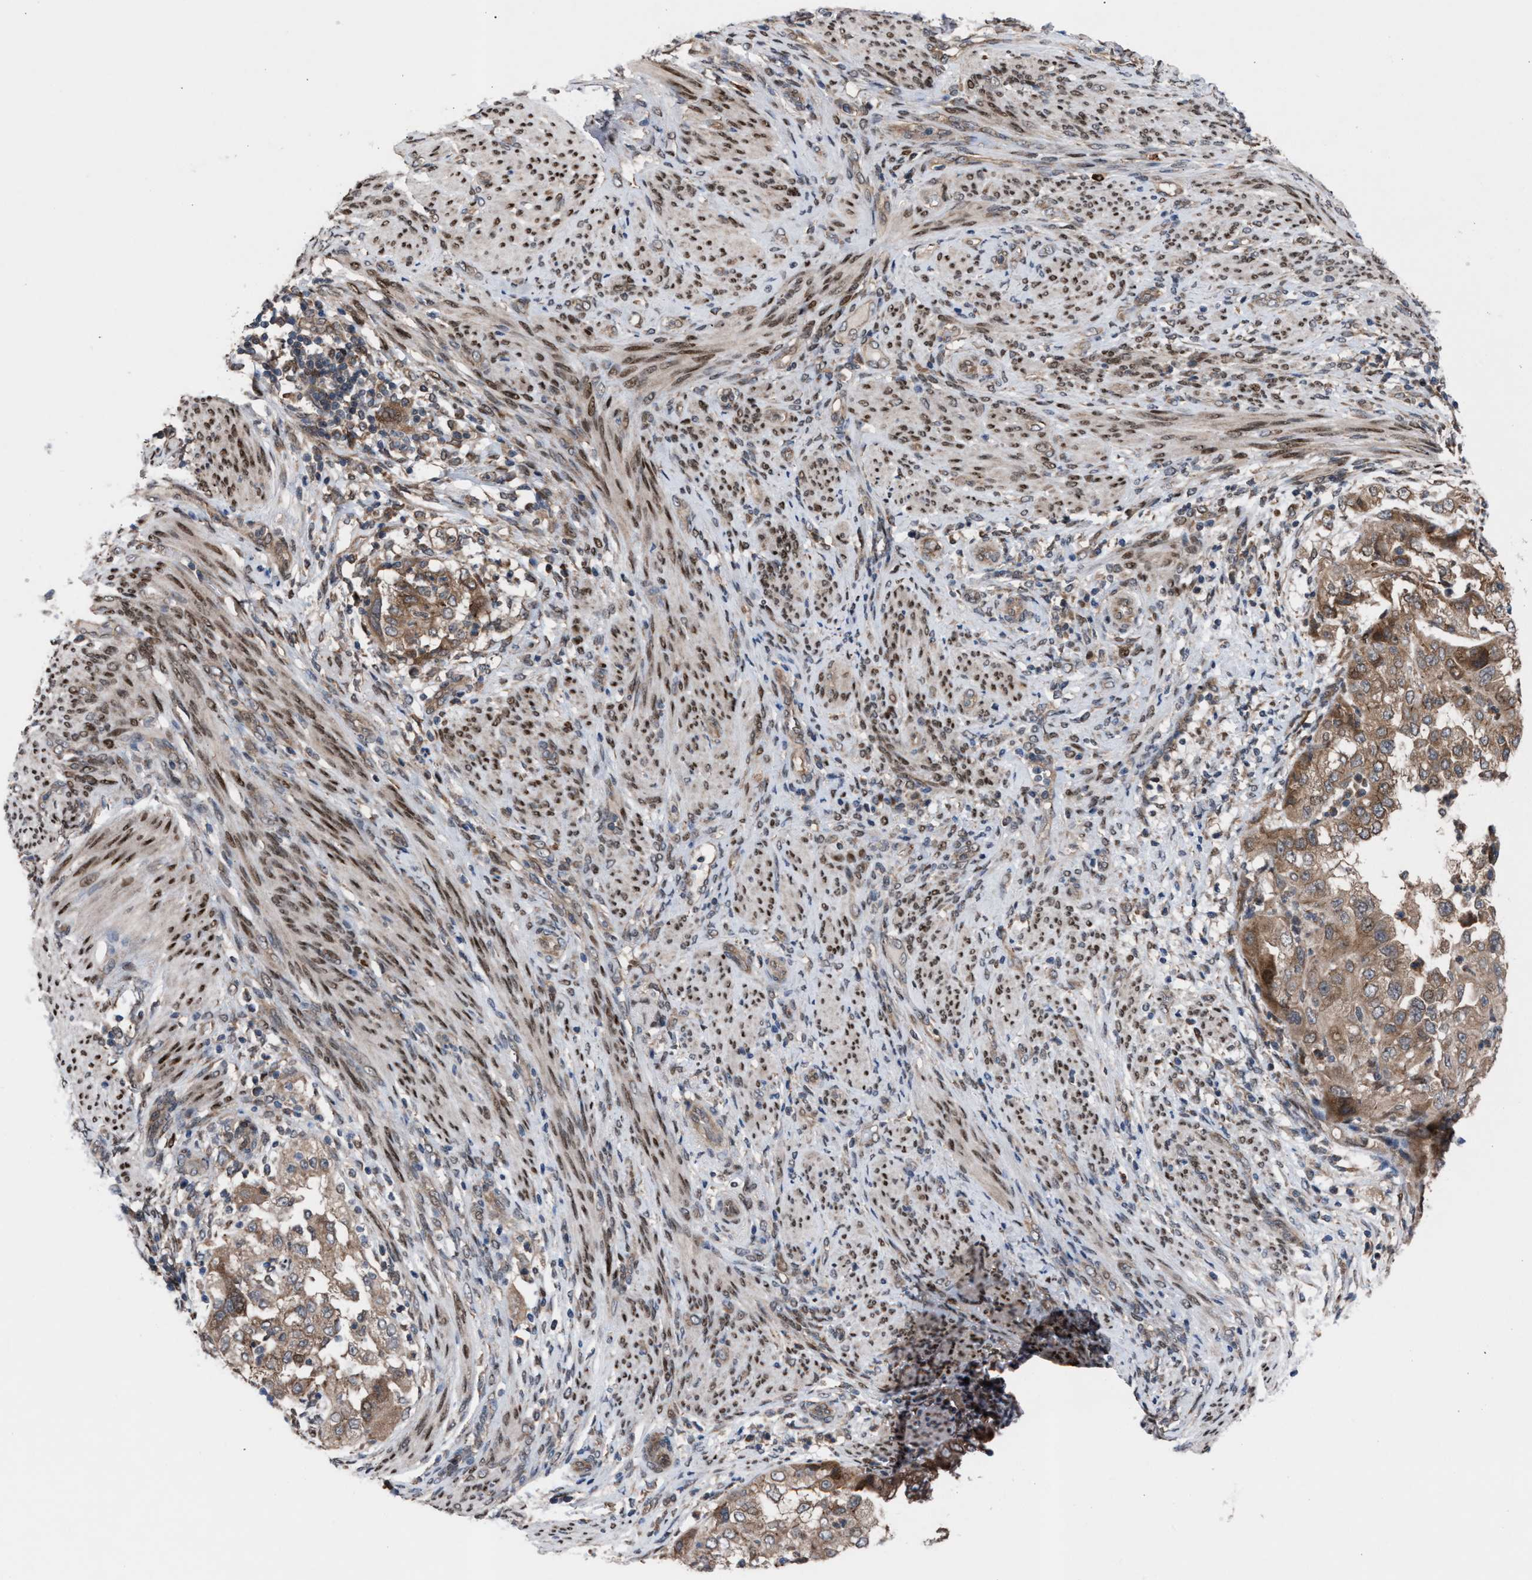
{"staining": {"intensity": "moderate", "quantity": ">75%", "location": "cytoplasmic/membranous"}, "tissue": "endometrial cancer", "cell_type": "Tumor cells", "image_type": "cancer", "snomed": [{"axis": "morphology", "description": "Adenocarcinoma, NOS"}, {"axis": "topography", "description": "Endometrium"}], "caption": "The photomicrograph demonstrates immunohistochemical staining of endometrial cancer. There is moderate cytoplasmic/membranous expression is seen in approximately >75% of tumor cells.", "gene": "TP53BP2", "patient": {"sex": "female", "age": 85}}